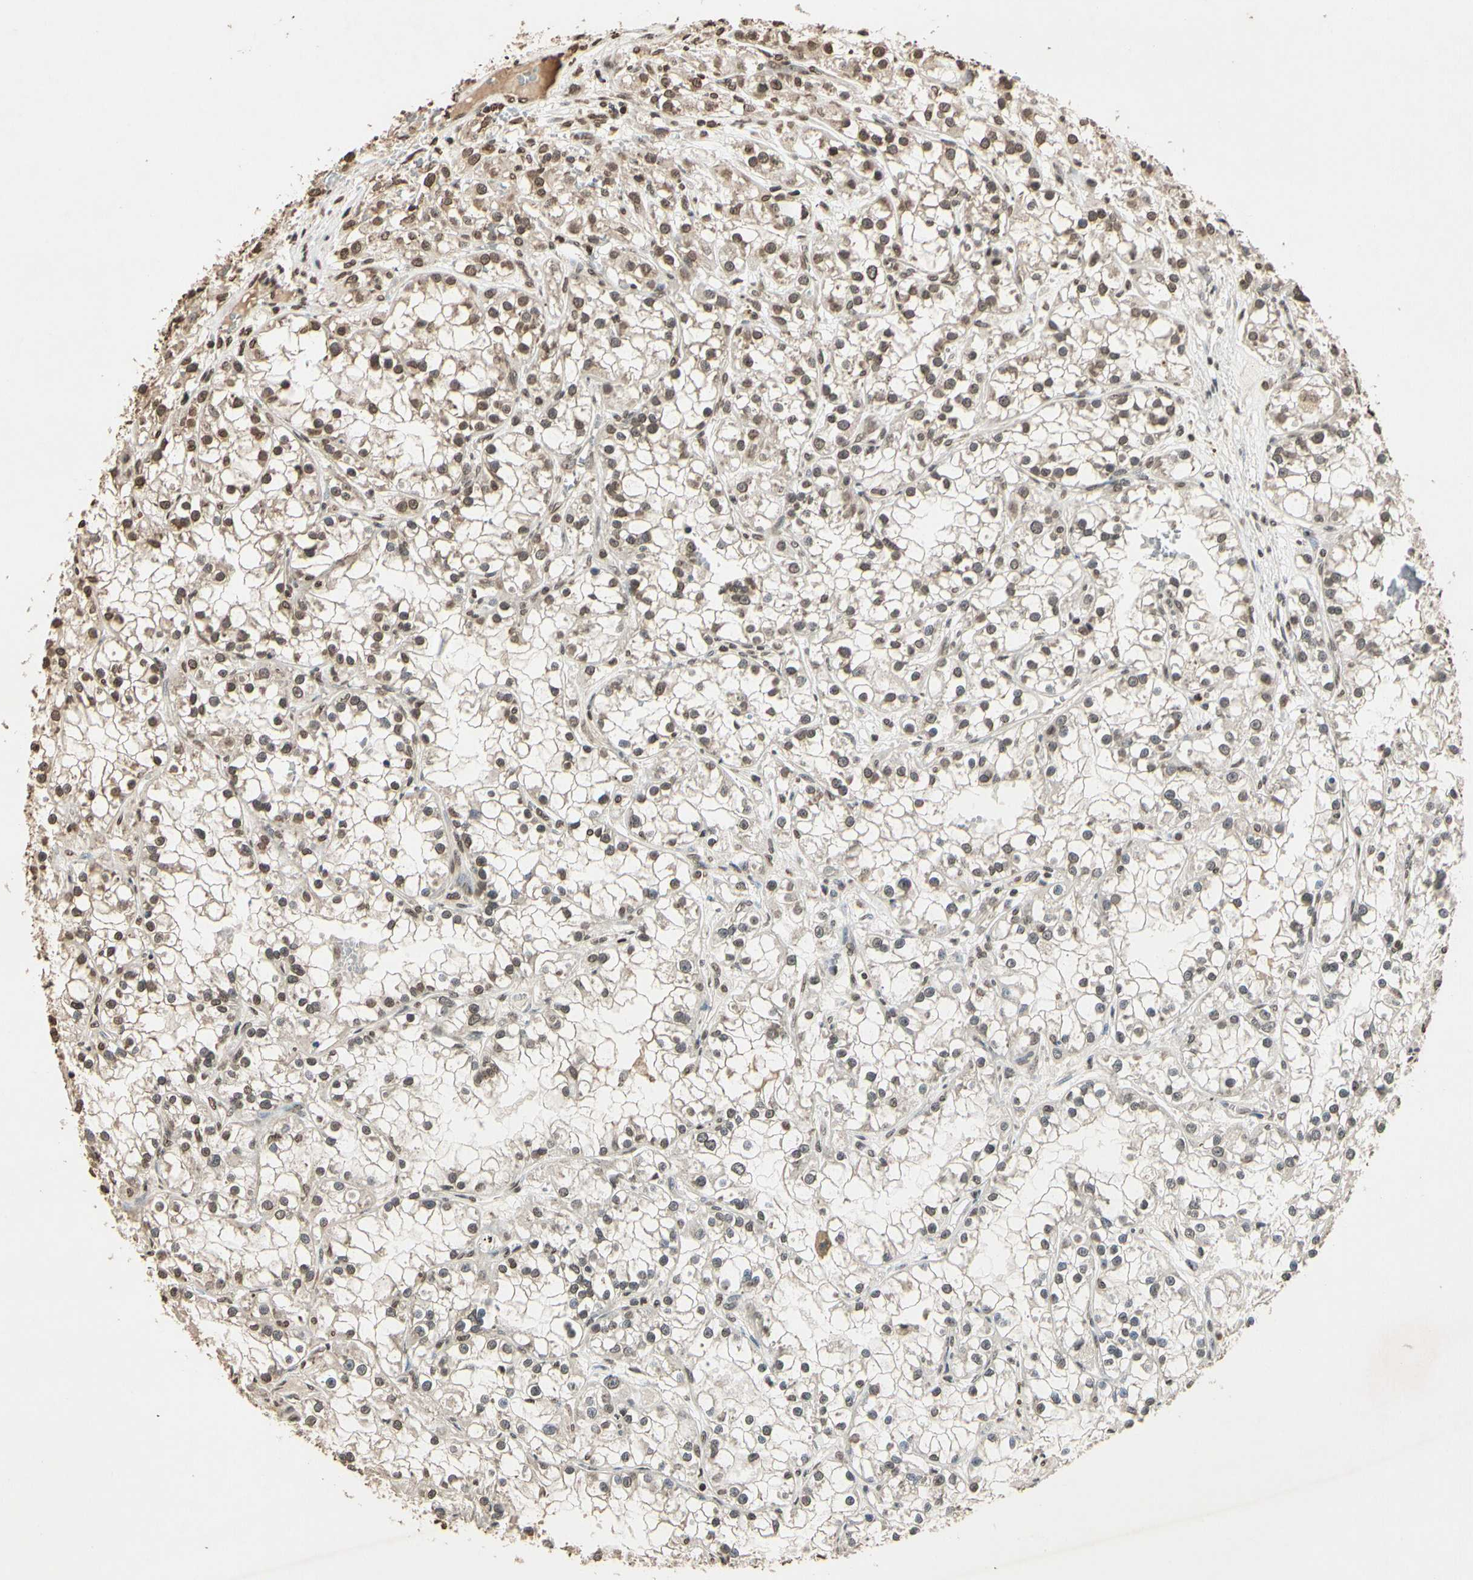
{"staining": {"intensity": "weak", "quantity": "<25%", "location": "none"}, "tissue": "renal cancer", "cell_type": "Tumor cells", "image_type": "cancer", "snomed": [{"axis": "morphology", "description": "Adenocarcinoma, NOS"}, {"axis": "topography", "description": "Kidney"}], "caption": "Immunohistochemical staining of human renal adenocarcinoma demonstrates no significant expression in tumor cells.", "gene": "TOP1", "patient": {"sex": "female", "age": 52}}